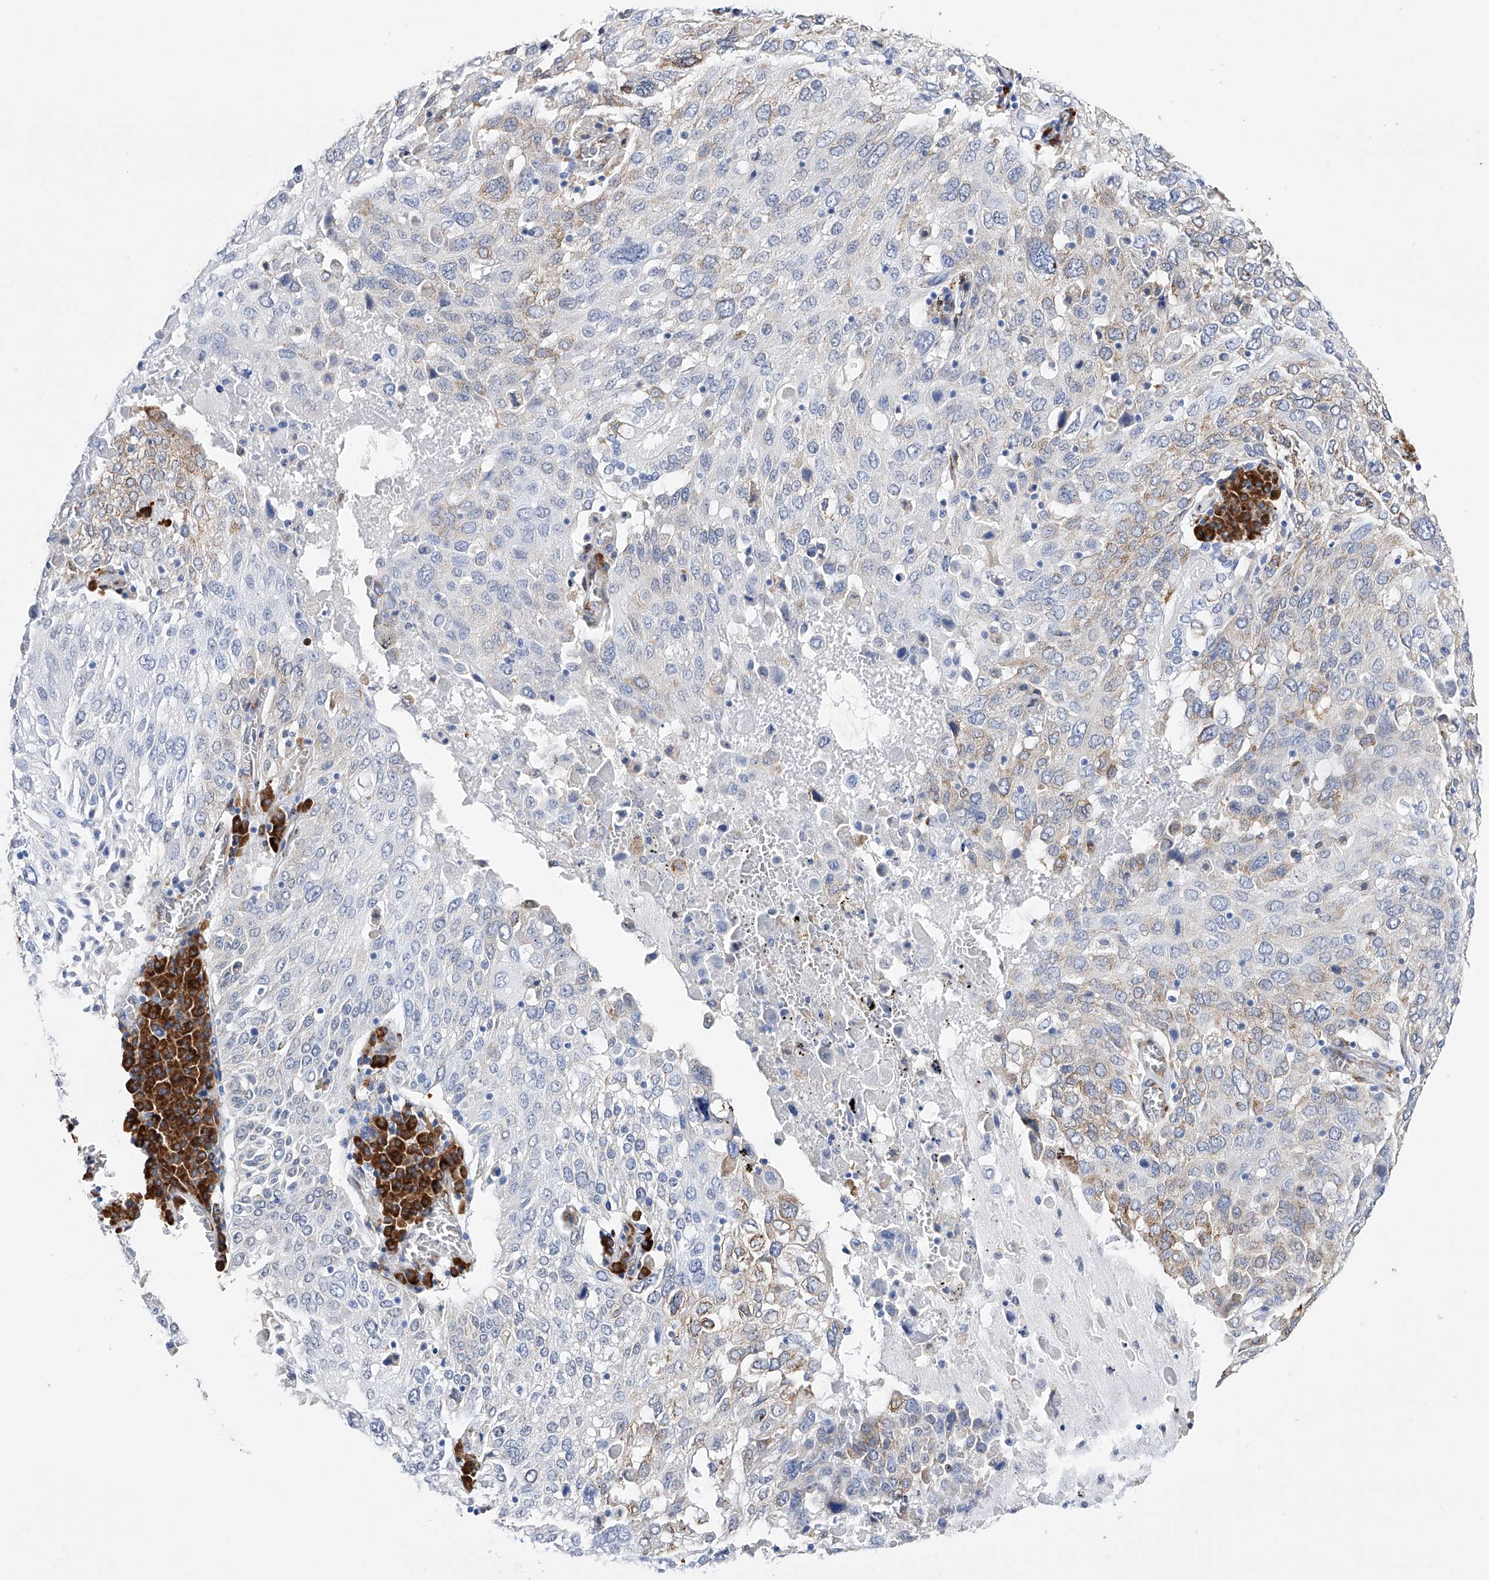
{"staining": {"intensity": "weak", "quantity": "<25%", "location": "cytoplasmic/membranous"}, "tissue": "lung cancer", "cell_type": "Tumor cells", "image_type": "cancer", "snomed": [{"axis": "morphology", "description": "Squamous cell carcinoma, NOS"}, {"axis": "topography", "description": "Lung"}], "caption": "The photomicrograph shows no significant positivity in tumor cells of lung cancer (squamous cell carcinoma).", "gene": "PDIA5", "patient": {"sex": "male", "age": 65}}